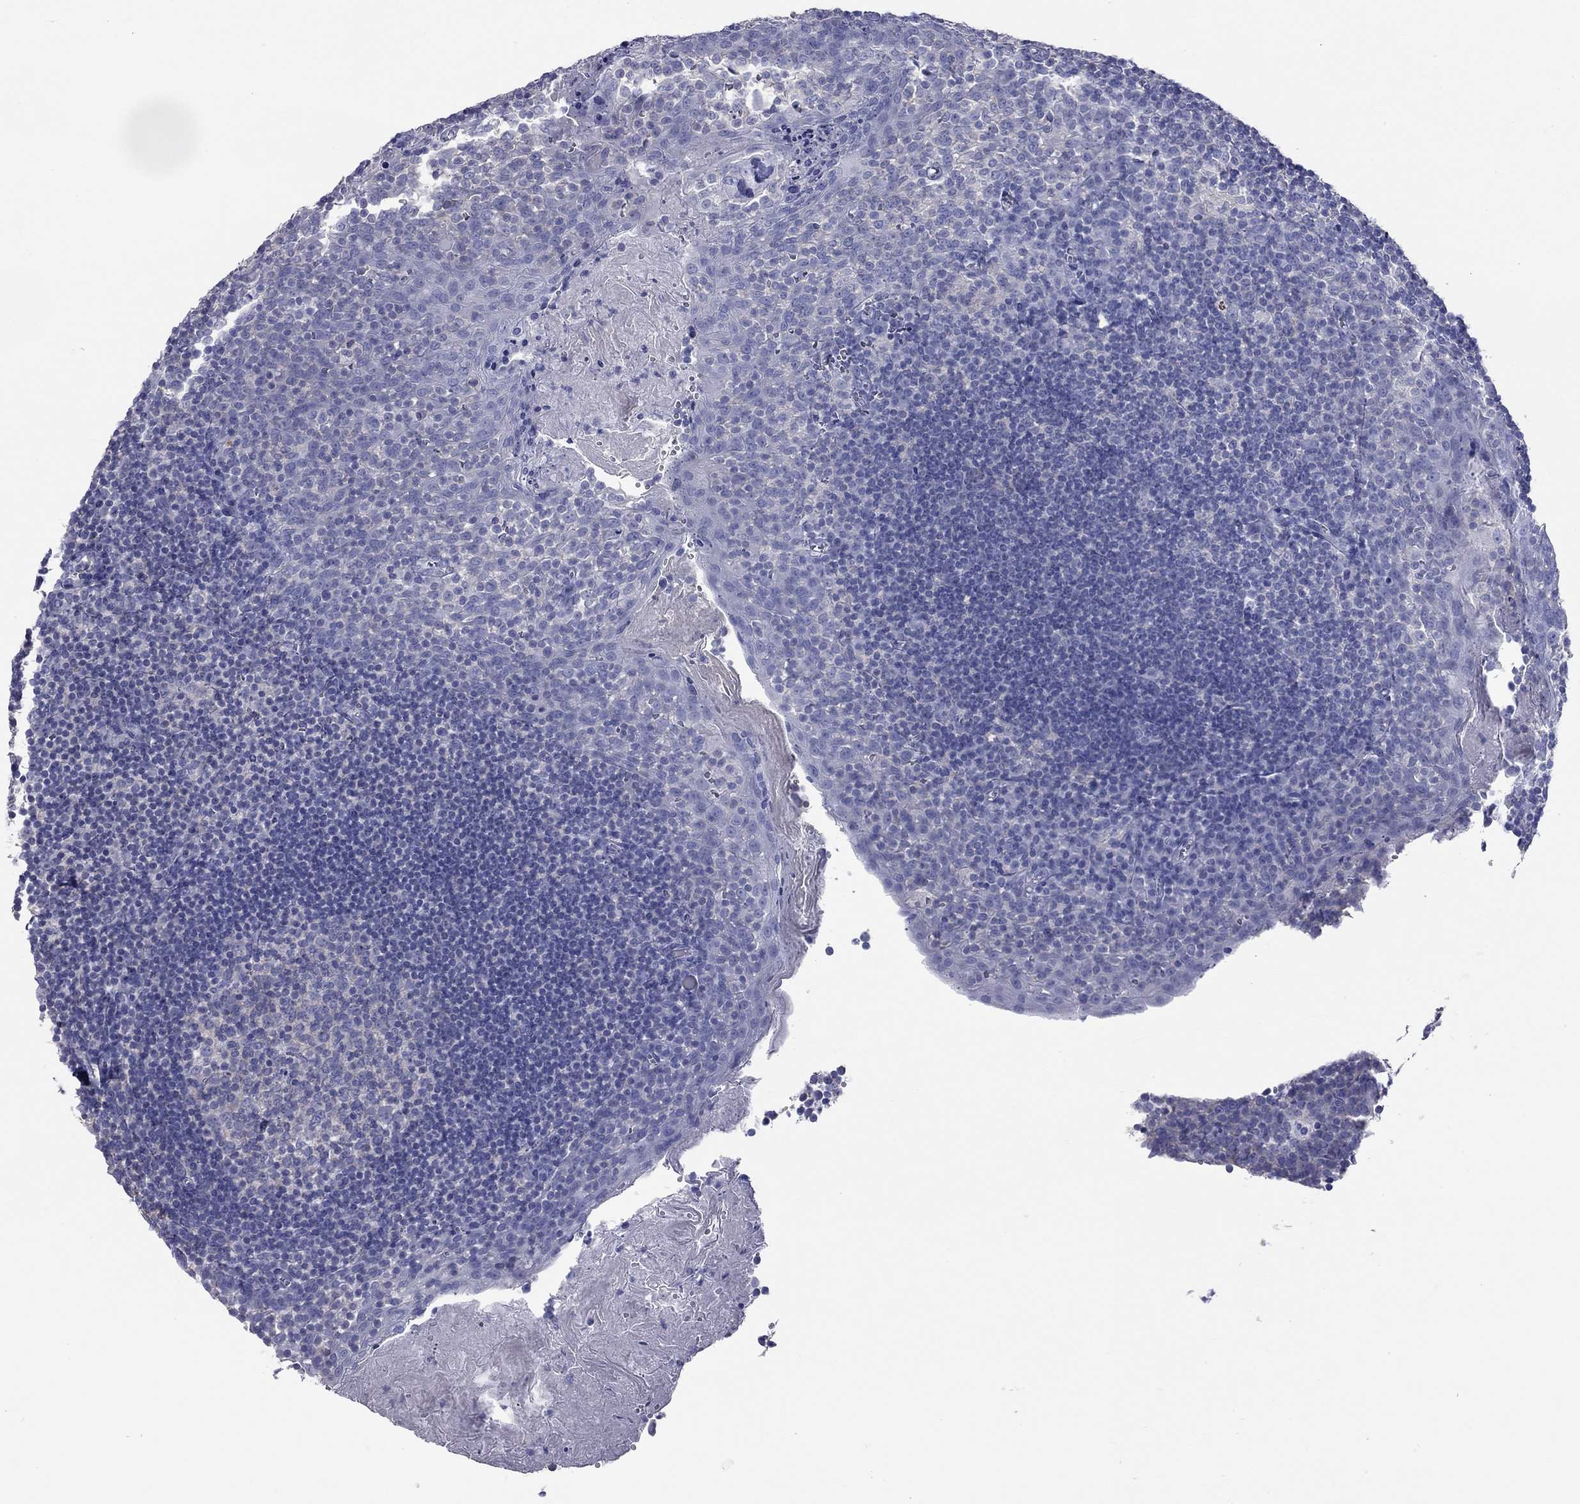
{"staining": {"intensity": "negative", "quantity": "none", "location": "none"}, "tissue": "lymph node", "cell_type": "Germinal center cells", "image_type": "normal", "snomed": [{"axis": "morphology", "description": "Normal tissue, NOS"}, {"axis": "topography", "description": "Lymph node"}], "caption": "Human lymph node stained for a protein using immunohistochemistry reveals no expression in germinal center cells.", "gene": "ACTL7B", "patient": {"sex": "female", "age": 21}}